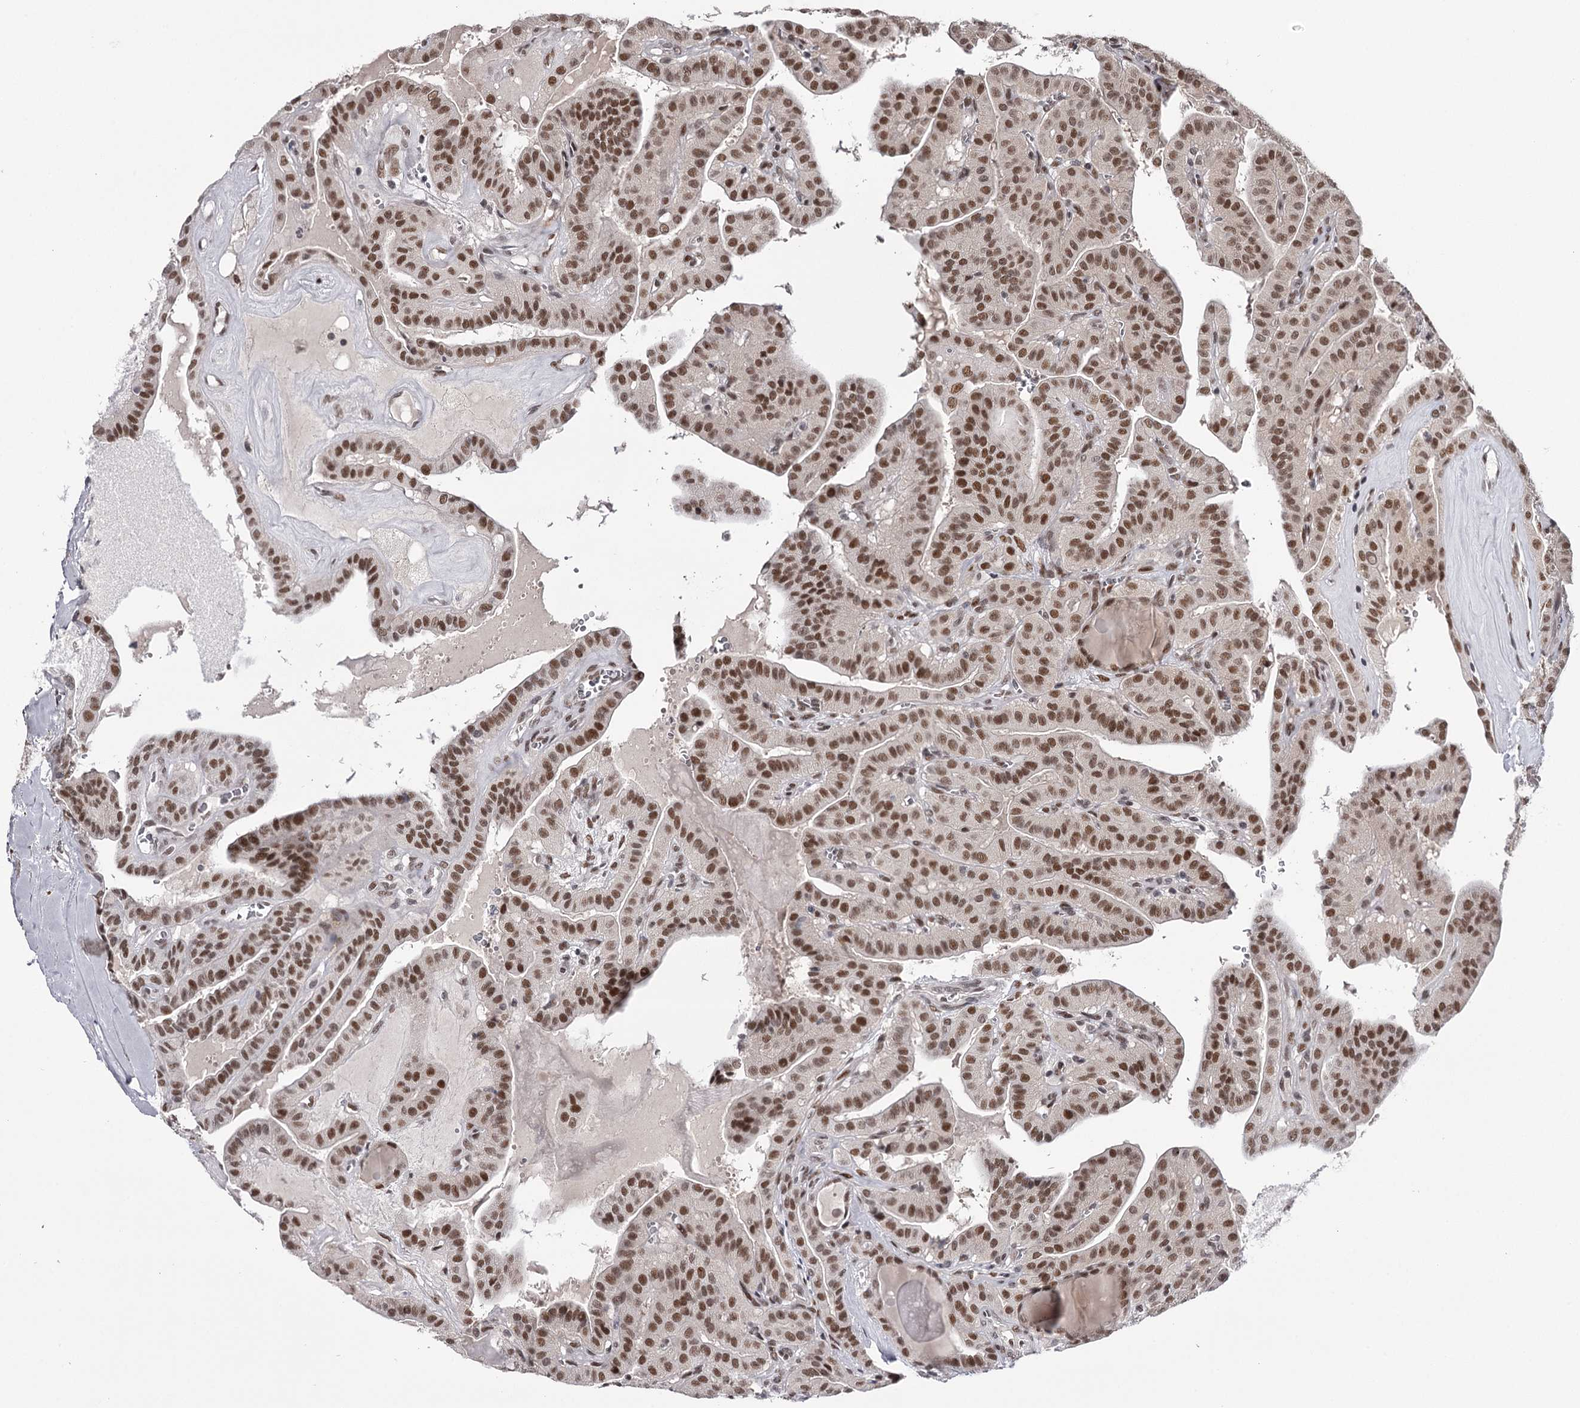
{"staining": {"intensity": "moderate", "quantity": ">75%", "location": "nuclear"}, "tissue": "thyroid cancer", "cell_type": "Tumor cells", "image_type": "cancer", "snomed": [{"axis": "morphology", "description": "Papillary adenocarcinoma, NOS"}, {"axis": "topography", "description": "Thyroid gland"}], "caption": "Immunohistochemistry (IHC) of thyroid cancer demonstrates medium levels of moderate nuclear staining in about >75% of tumor cells.", "gene": "TTC33", "patient": {"sex": "male", "age": 52}}